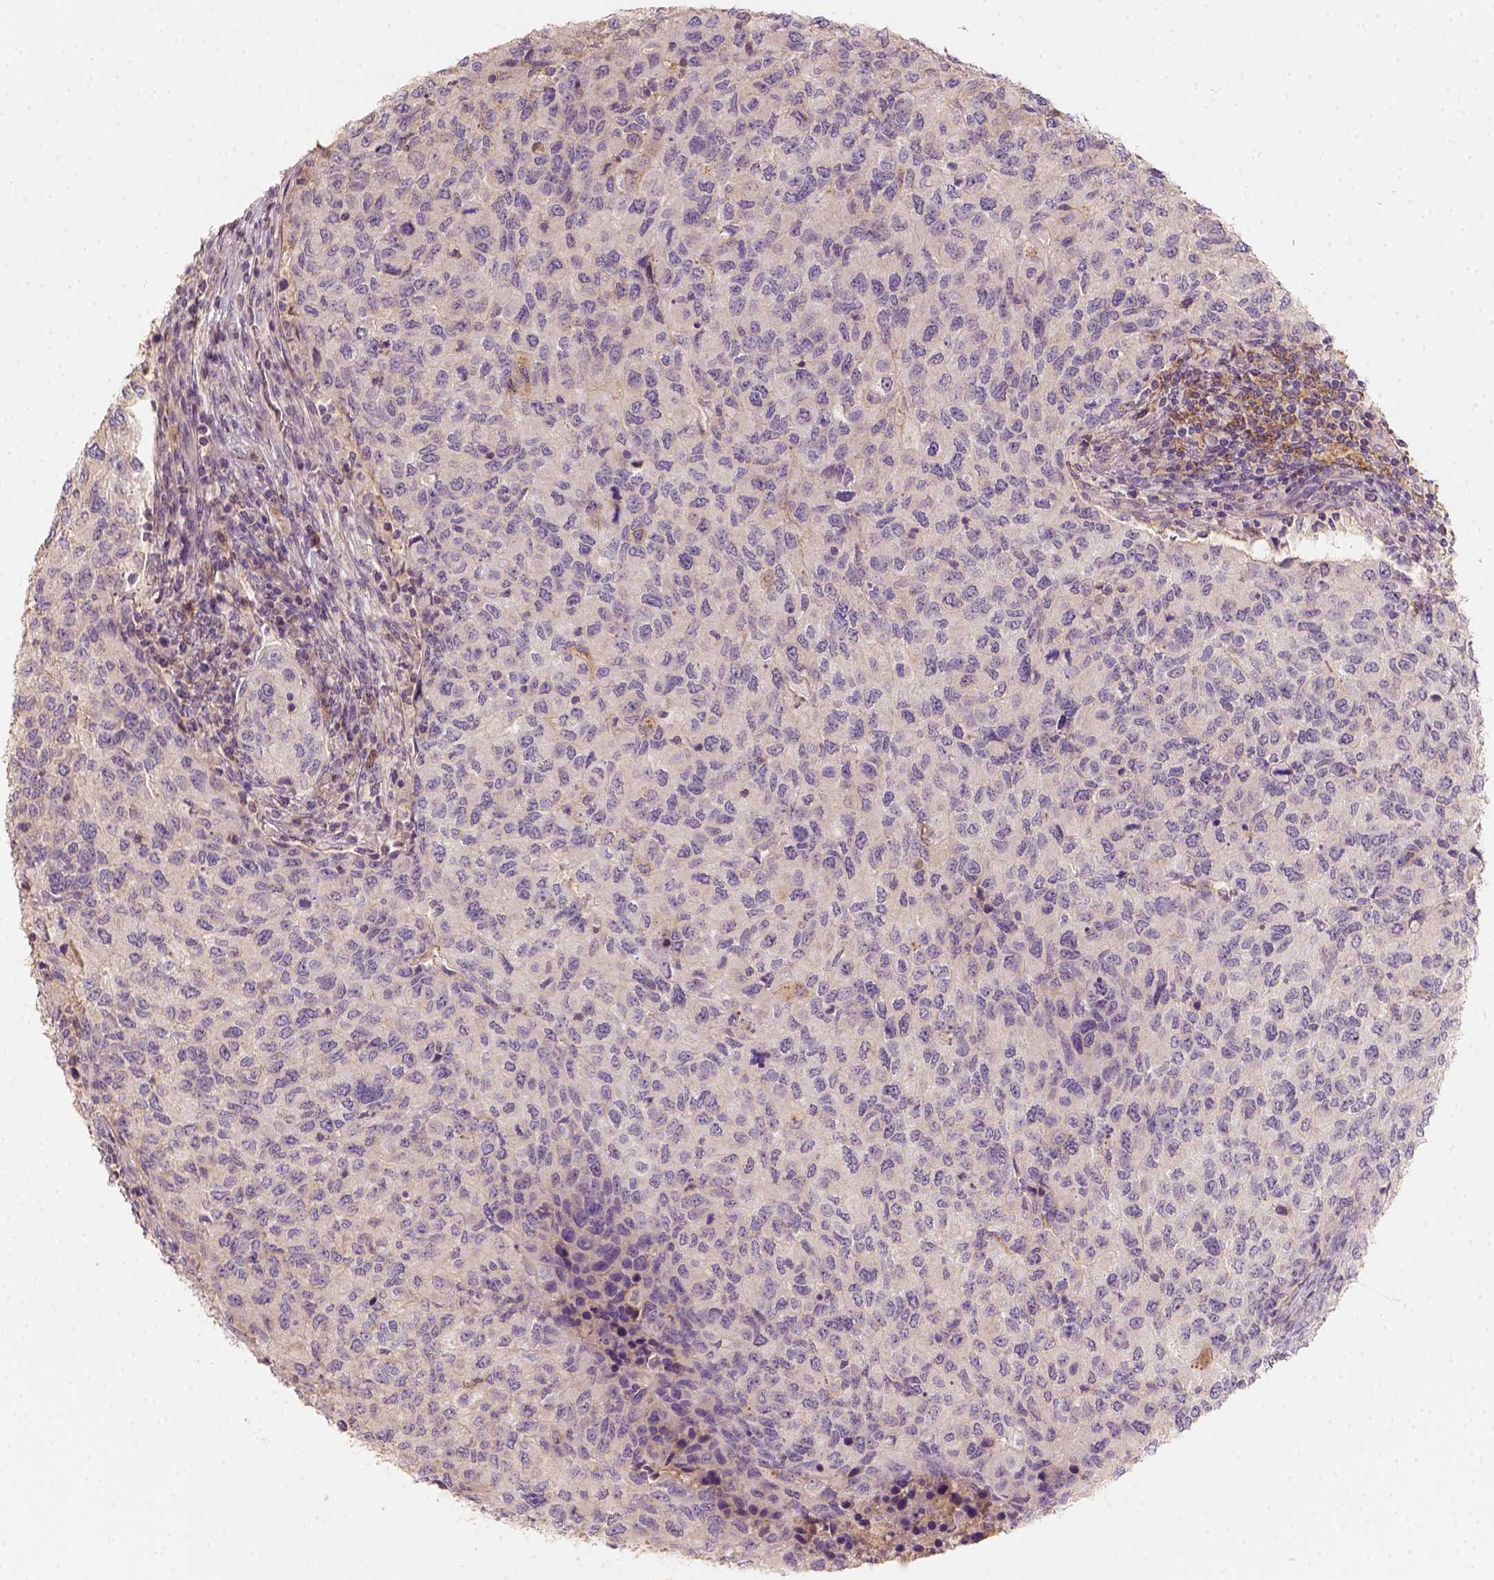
{"staining": {"intensity": "weak", "quantity": "<25%", "location": "cytoplasmic/membranous"}, "tissue": "urothelial cancer", "cell_type": "Tumor cells", "image_type": "cancer", "snomed": [{"axis": "morphology", "description": "Urothelial carcinoma, High grade"}, {"axis": "topography", "description": "Urinary bladder"}], "caption": "IHC photomicrograph of neoplastic tissue: human urothelial carcinoma (high-grade) stained with DAB exhibits no significant protein expression in tumor cells. (IHC, brightfield microscopy, high magnification).", "gene": "AQP9", "patient": {"sex": "female", "age": 78}}